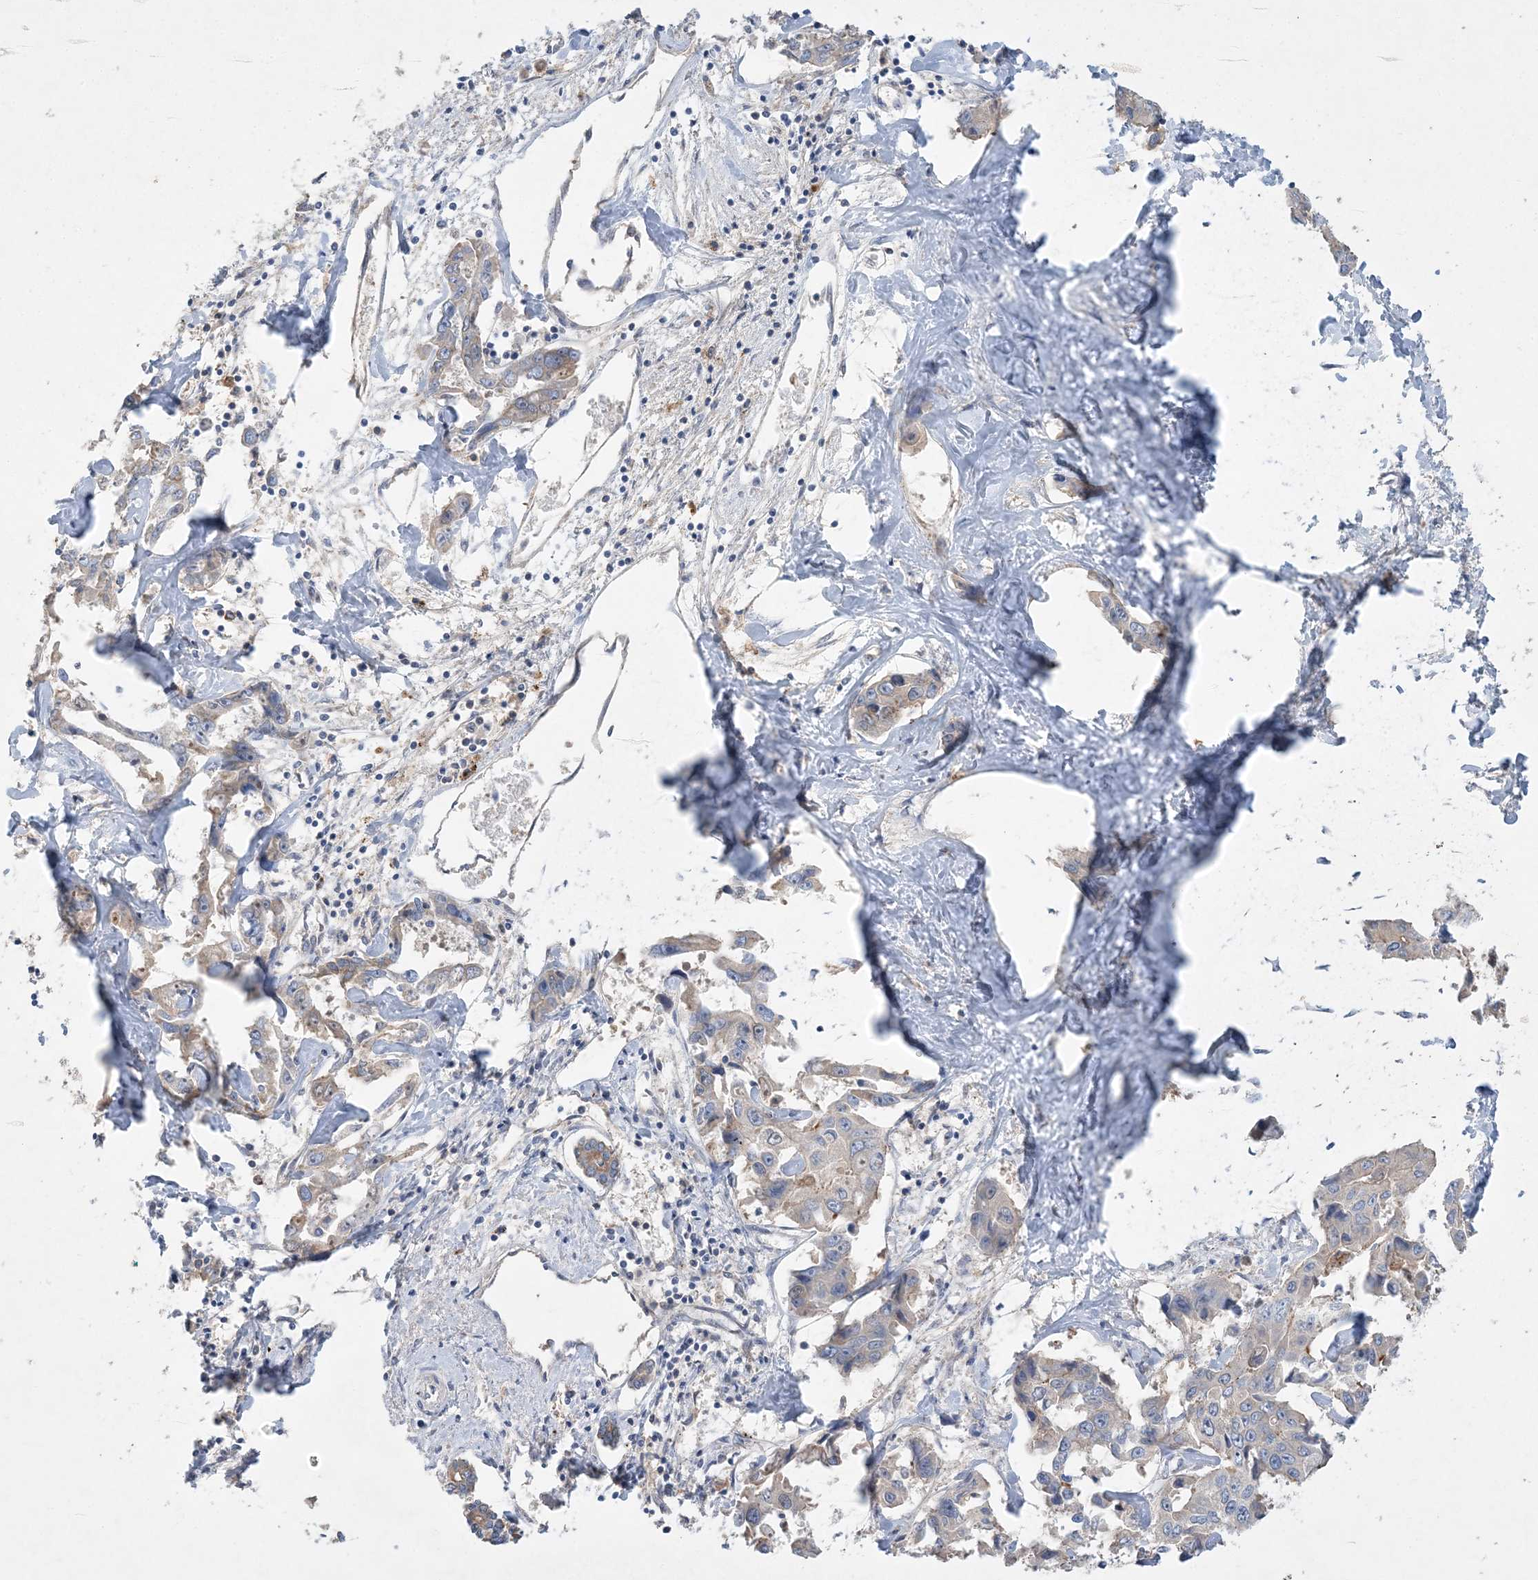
{"staining": {"intensity": "weak", "quantity": "<25%", "location": "cytoplasmic/membranous"}, "tissue": "liver cancer", "cell_type": "Tumor cells", "image_type": "cancer", "snomed": [{"axis": "morphology", "description": "Cholangiocarcinoma"}, {"axis": "topography", "description": "Liver"}], "caption": "DAB immunohistochemical staining of human liver cholangiocarcinoma displays no significant expression in tumor cells. (DAB (3,3'-diaminobenzidine) immunohistochemistry (IHC) visualized using brightfield microscopy, high magnification).", "gene": "ADCK2", "patient": {"sex": "male", "age": 59}}